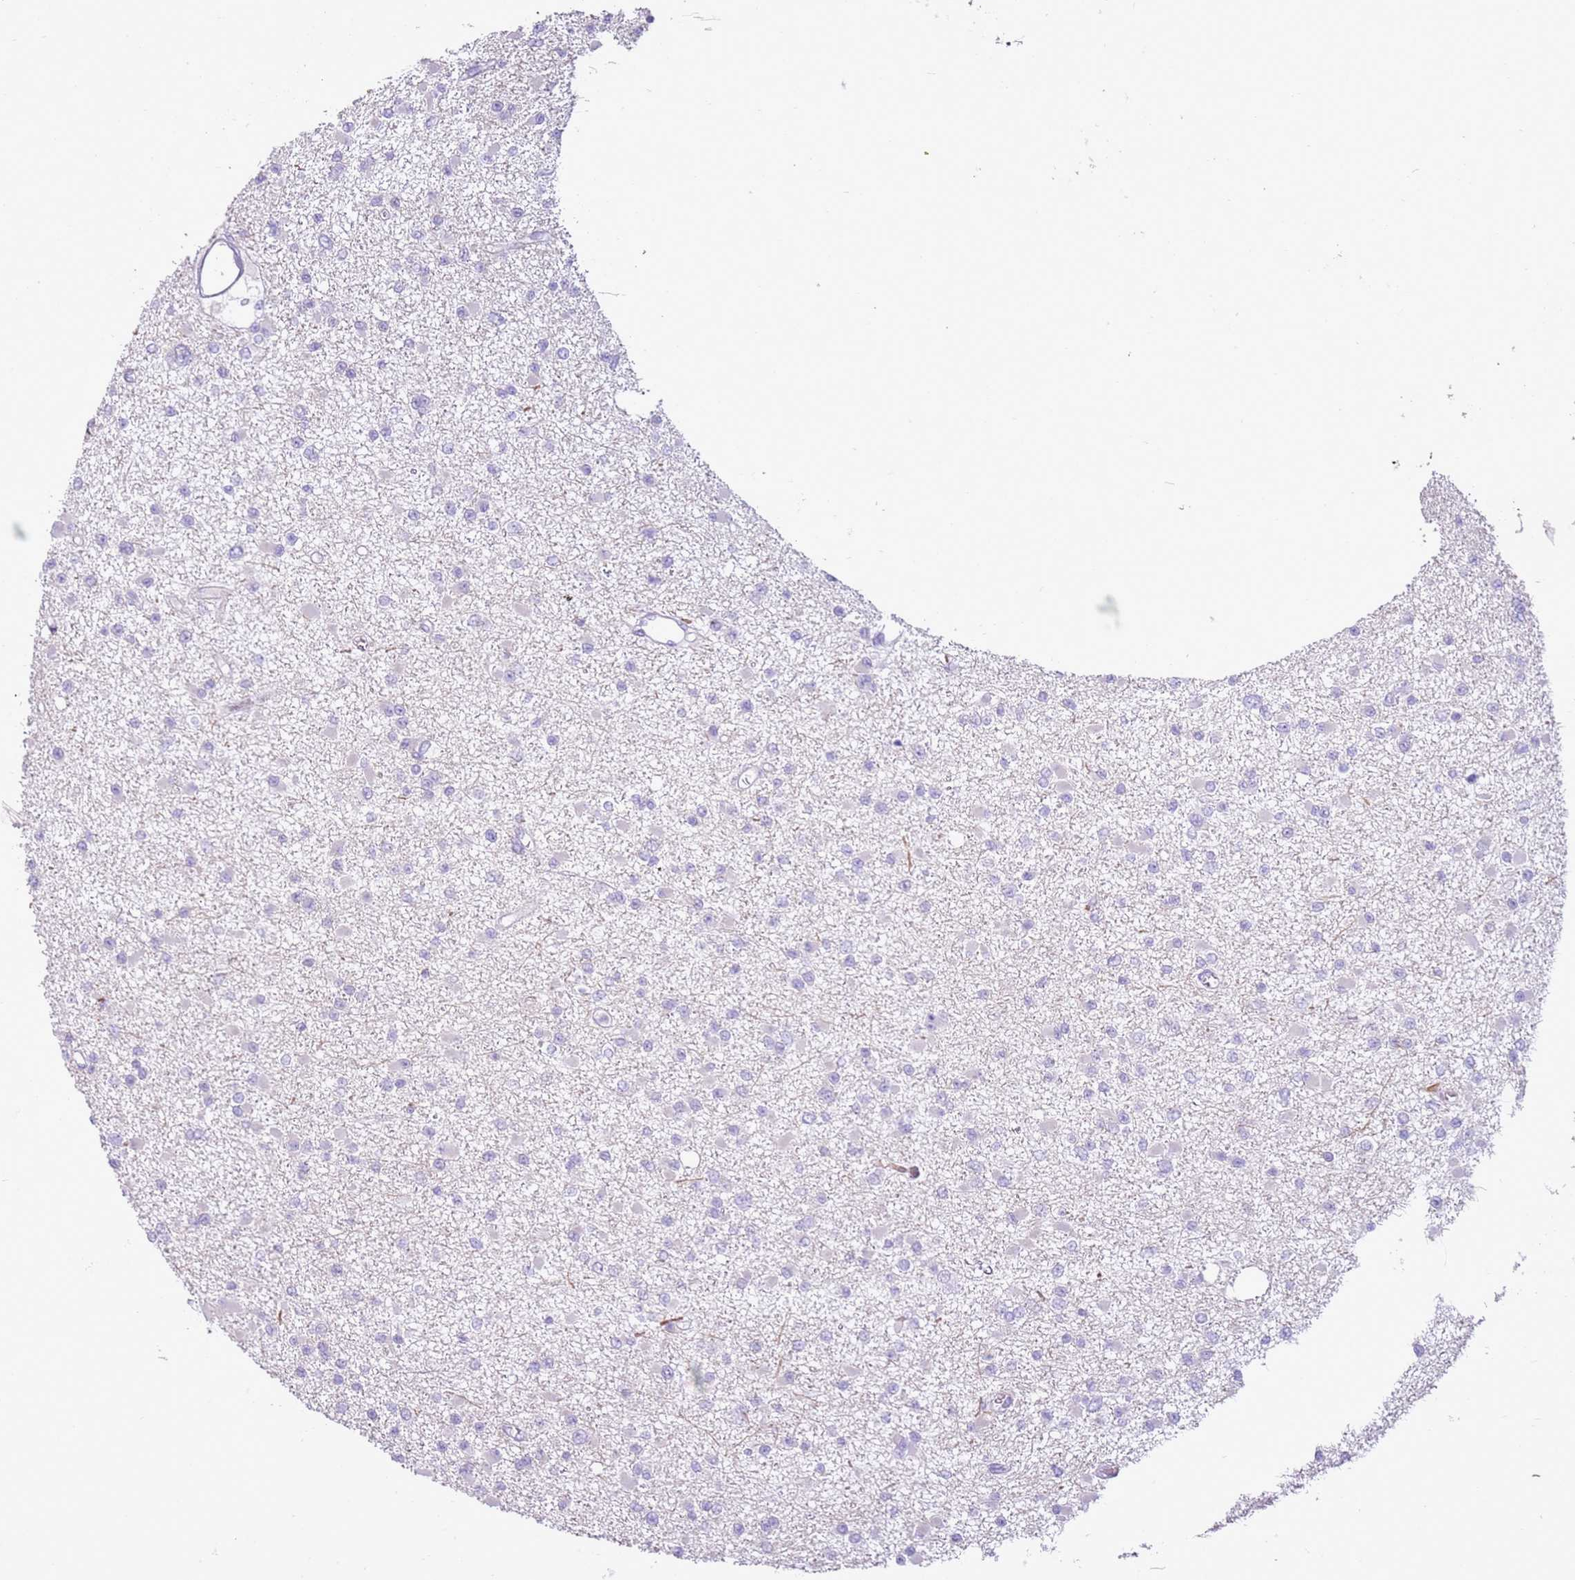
{"staining": {"intensity": "negative", "quantity": "none", "location": "none"}, "tissue": "glioma", "cell_type": "Tumor cells", "image_type": "cancer", "snomed": [{"axis": "morphology", "description": "Glioma, malignant, Low grade"}, {"axis": "topography", "description": "Brain"}], "caption": "Low-grade glioma (malignant) was stained to show a protein in brown. There is no significant expression in tumor cells. (DAB (3,3'-diaminobenzidine) immunohistochemistry (IHC) visualized using brightfield microscopy, high magnification).", "gene": "ZNF239", "patient": {"sex": "female", "age": 22}}